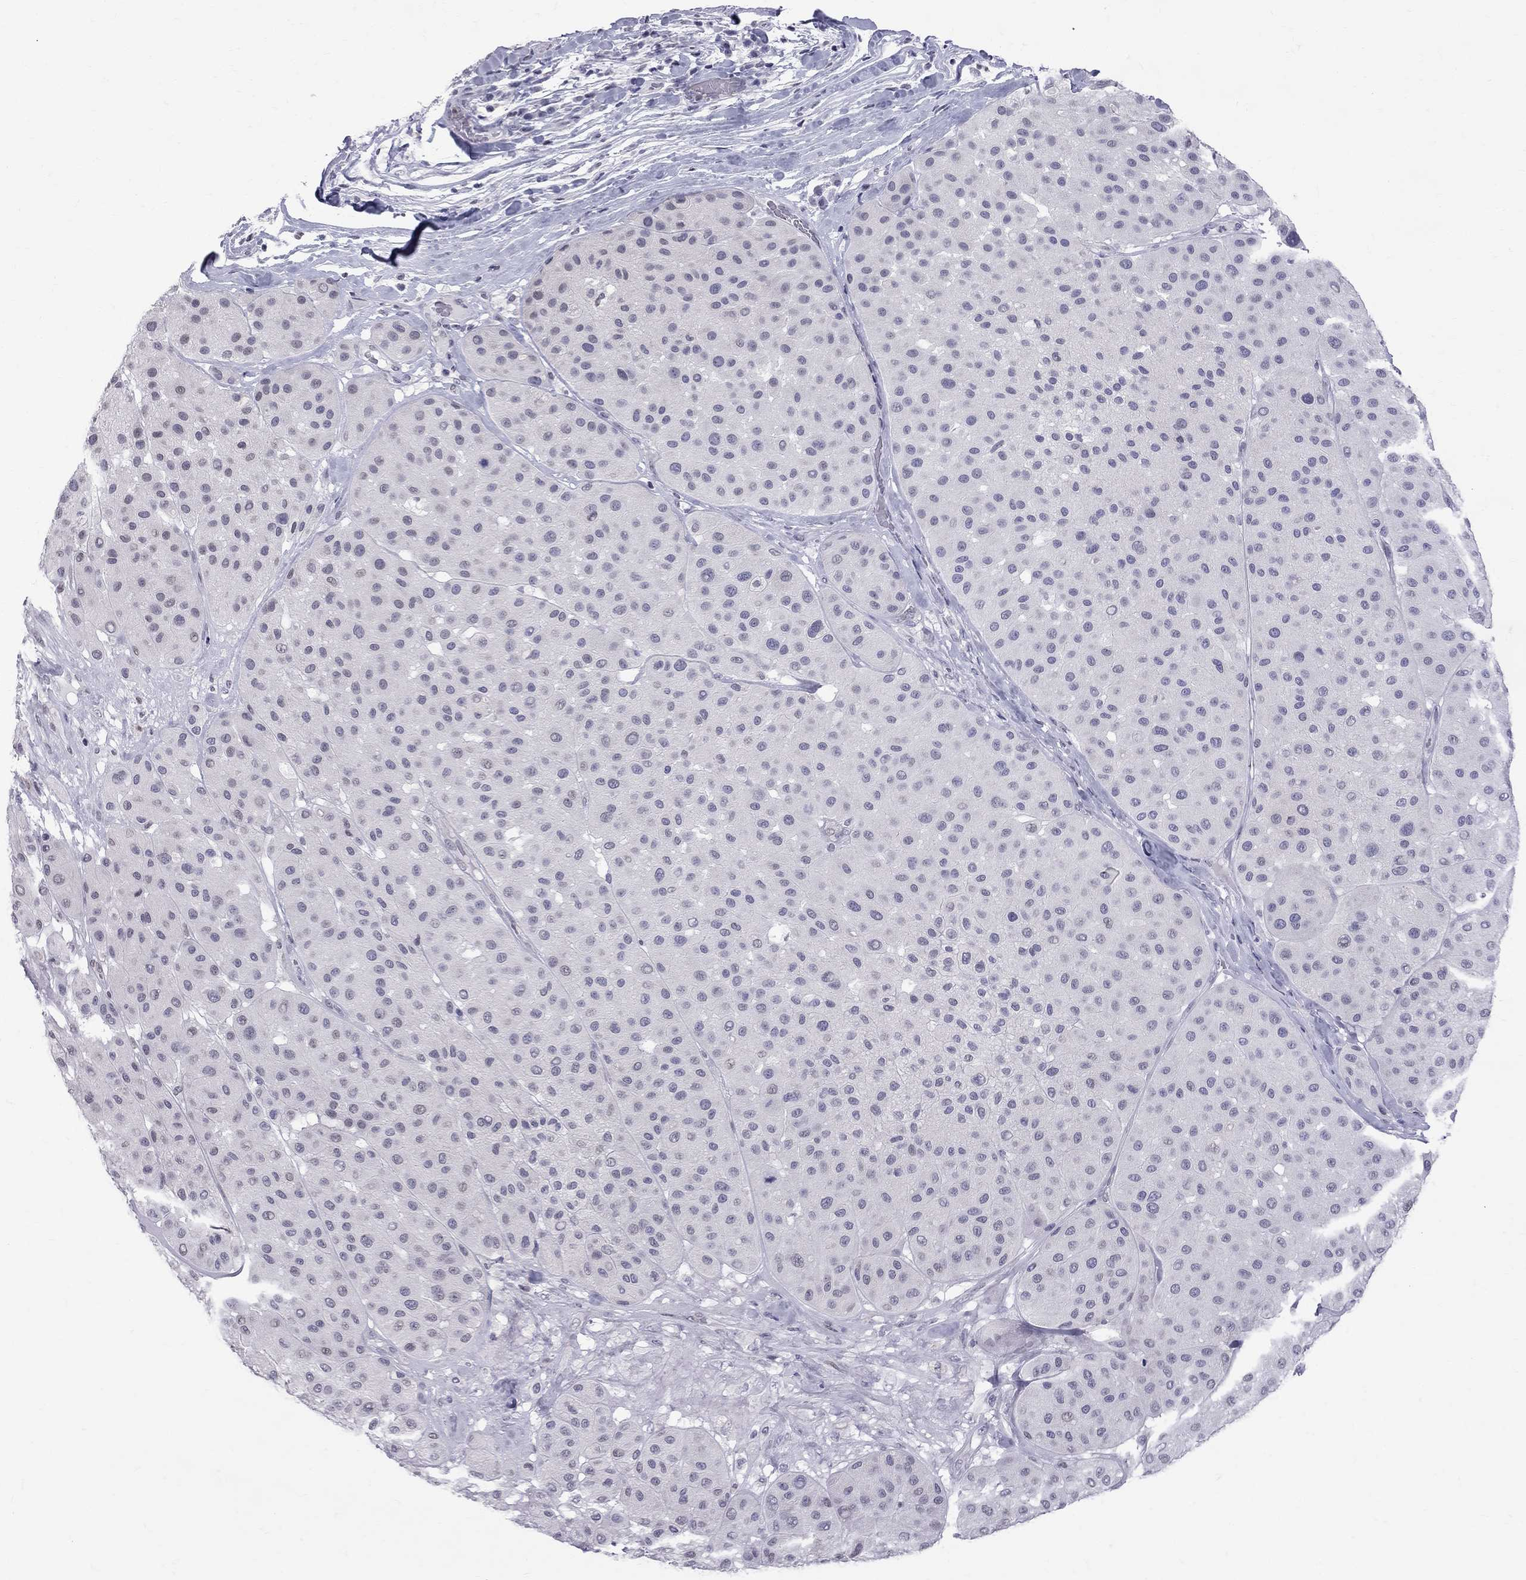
{"staining": {"intensity": "negative", "quantity": "none", "location": "none"}, "tissue": "melanoma", "cell_type": "Tumor cells", "image_type": "cancer", "snomed": [{"axis": "morphology", "description": "Malignant melanoma, Metastatic site"}, {"axis": "topography", "description": "Smooth muscle"}], "caption": "A micrograph of malignant melanoma (metastatic site) stained for a protein displays no brown staining in tumor cells.", "gene": "MUC15", "patient": {"sex": "male", "age": 41}}